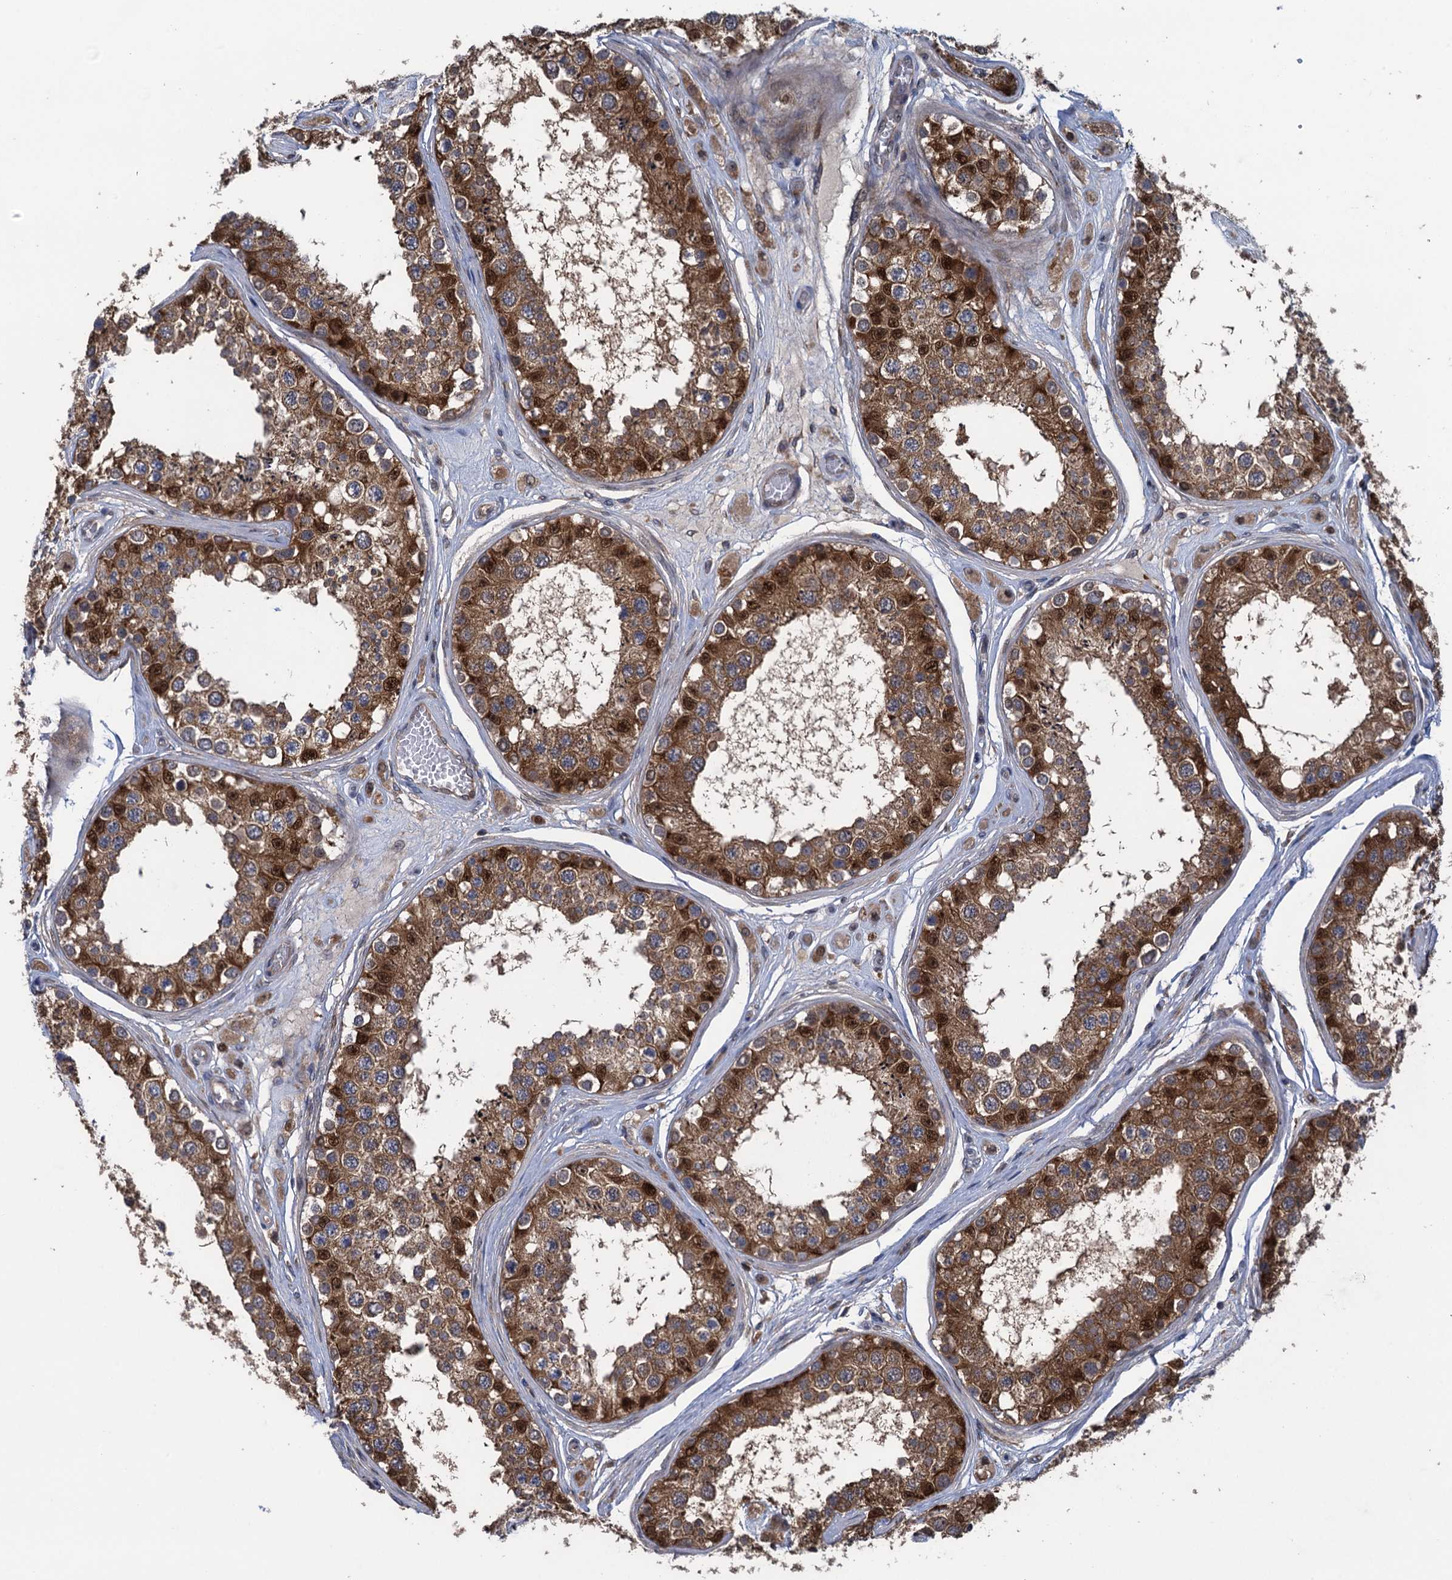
{"staining": {"intensity": "strong", "quantity": "25%-75%", "location": "cytoplasmic/membranous,nuclear"}, "tissue": "testis", "cell_type": "Cells in seminiferous ducts", "image_type": "normal", "snomed": [{"axis": "morphology", "description": "Normal tissue, NOS"}, {"axis": "topography", "description": "Testis"}], "caption": "Normal testis displays strong cytoplasmic/membranous,nuclear staining in about 25%-75% of cells in seminiferous ducts.", "gene": "CNTN5", "patient": {"sex": "male", "age": 25}}